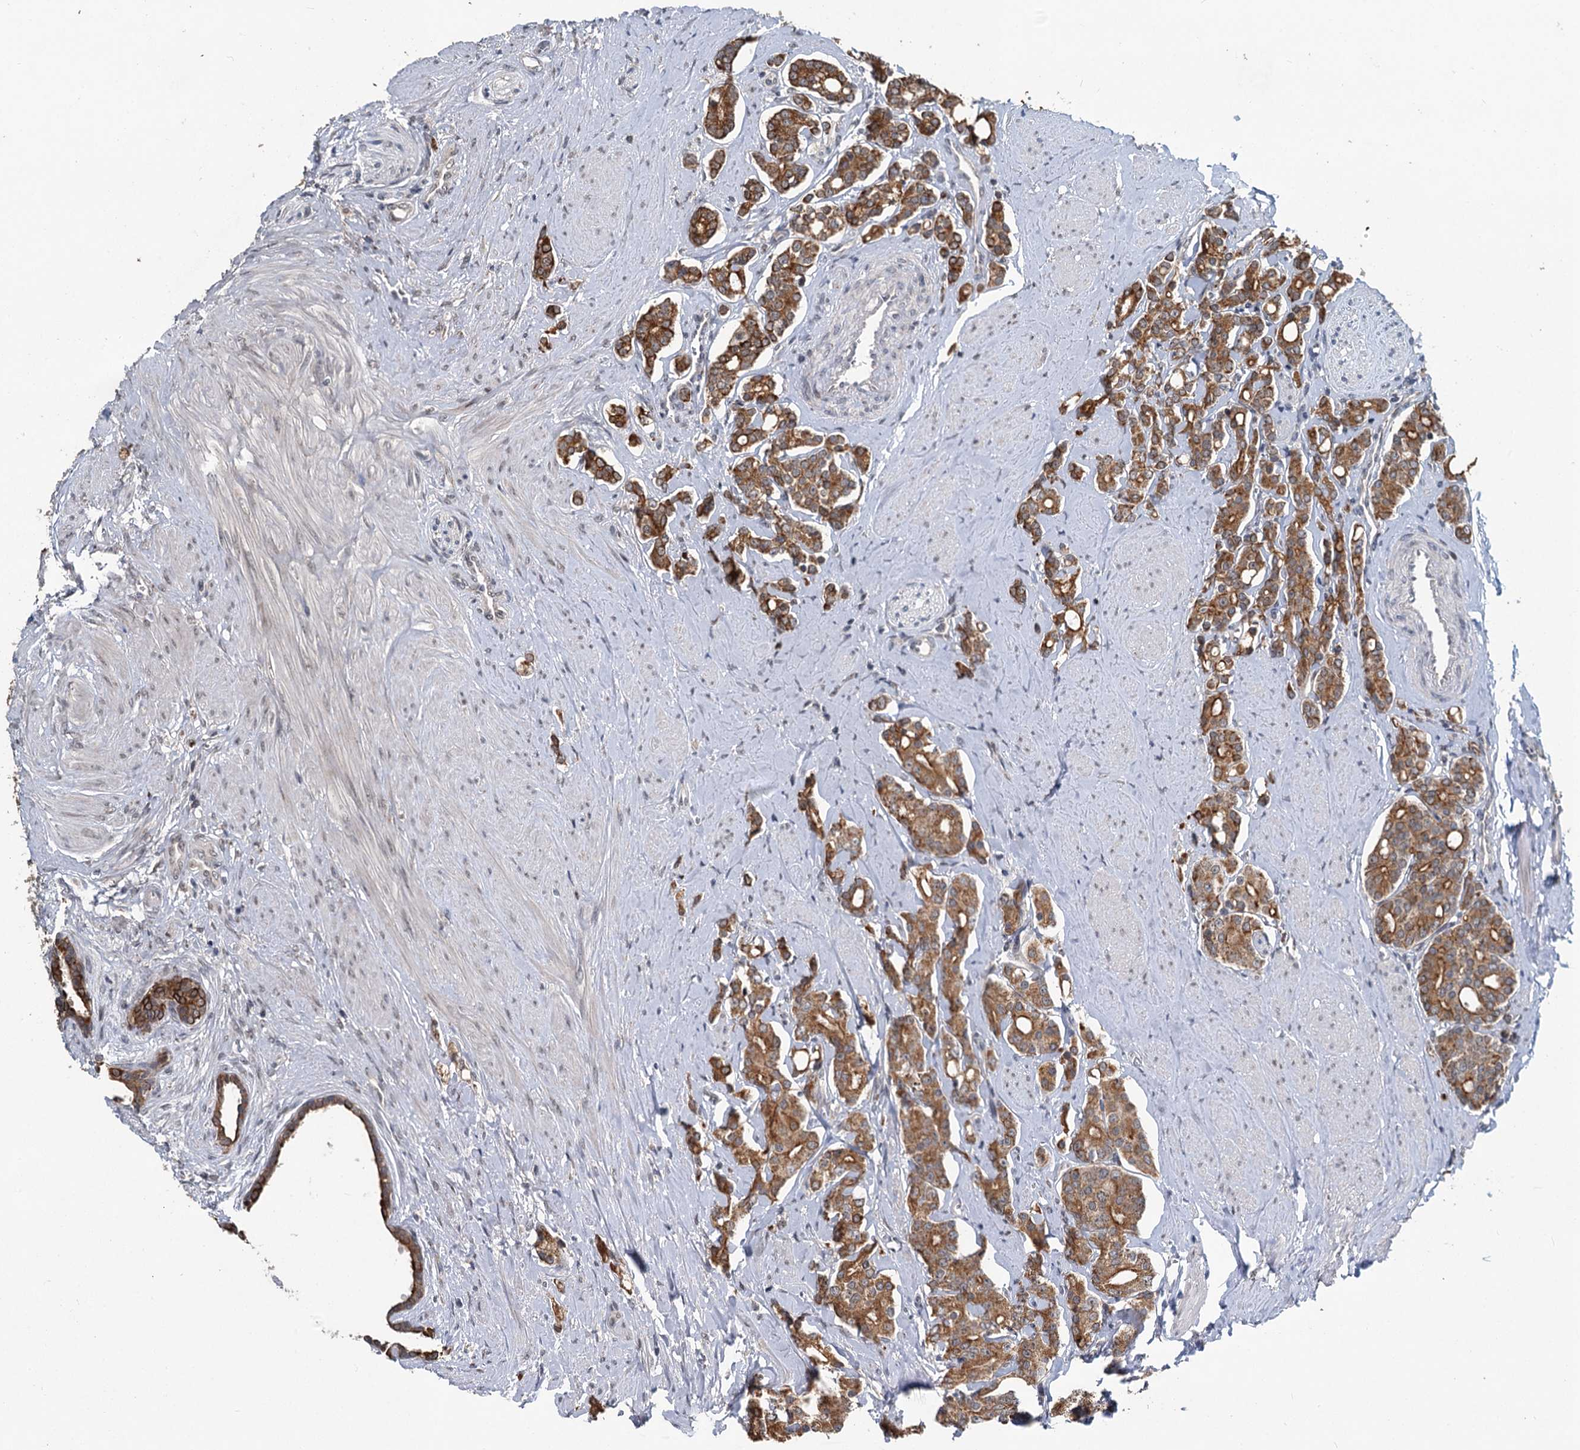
{"staining": {"intensity": "moderate", "quantity": ">75%", "location": "cytoplasmic/membranous"}, "tissue": "prostate cancer", "cell_type": "Tumor cells", "image_type": "cancer", "snomed": [{"axis": "morphology", "description": "Adenocarcinoma, High grade"}, {"axis": "topography", "description": "Prostate"}], "caption": "Prostate cancer (adenocarcinoma (high-grade)) stained for a protein (brown) demonstrates moderate cytoplasmic/membranous positive positivity in approximately >75% of tumor cells.", "gene": "RITA1", "patient": {"sex": "male", "age": 62}}